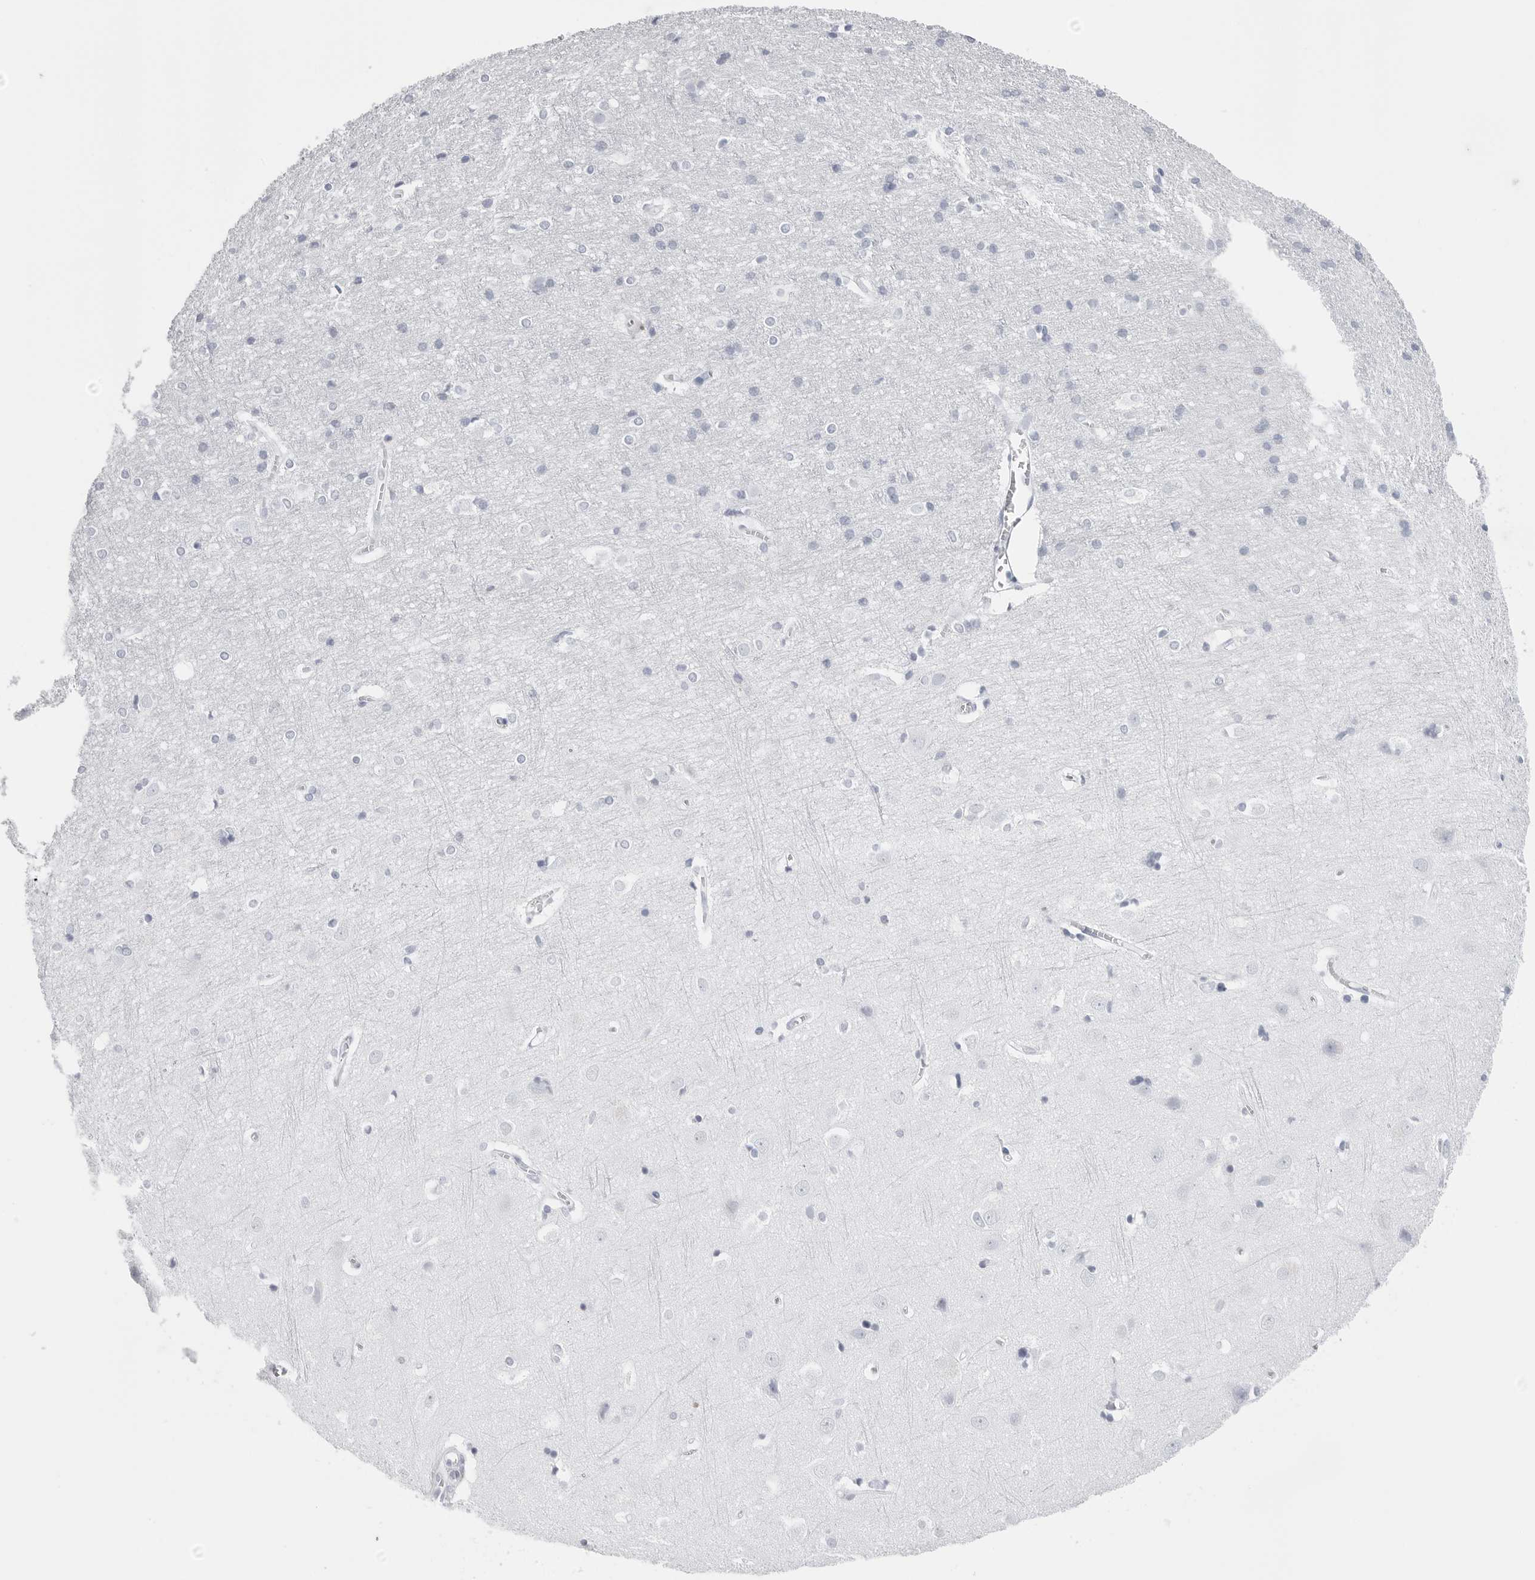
{"staining": {"intensity": "negative", "quantity": "none", "location": "none"}, "tissue": "cerebral cortex", "cell_type": "Endothelial cells", "image_type": "normal", "snomed": [{"axis": "morphology", "description": "Normal tissue, NOS"}, {"axis": "topography", "description": "Cerebral cortex"}], "caption": "Micrograph shows no significant protein staining in endothelial cells of normal cerebral cortex. Brightfield microscopy of immunohistochemistry (IHC) stained with DAB (brown) and hematoxylin (blue), captured at high magnification.", "gene": "CST2", "patient": {"sex": "male", "age": 54}}